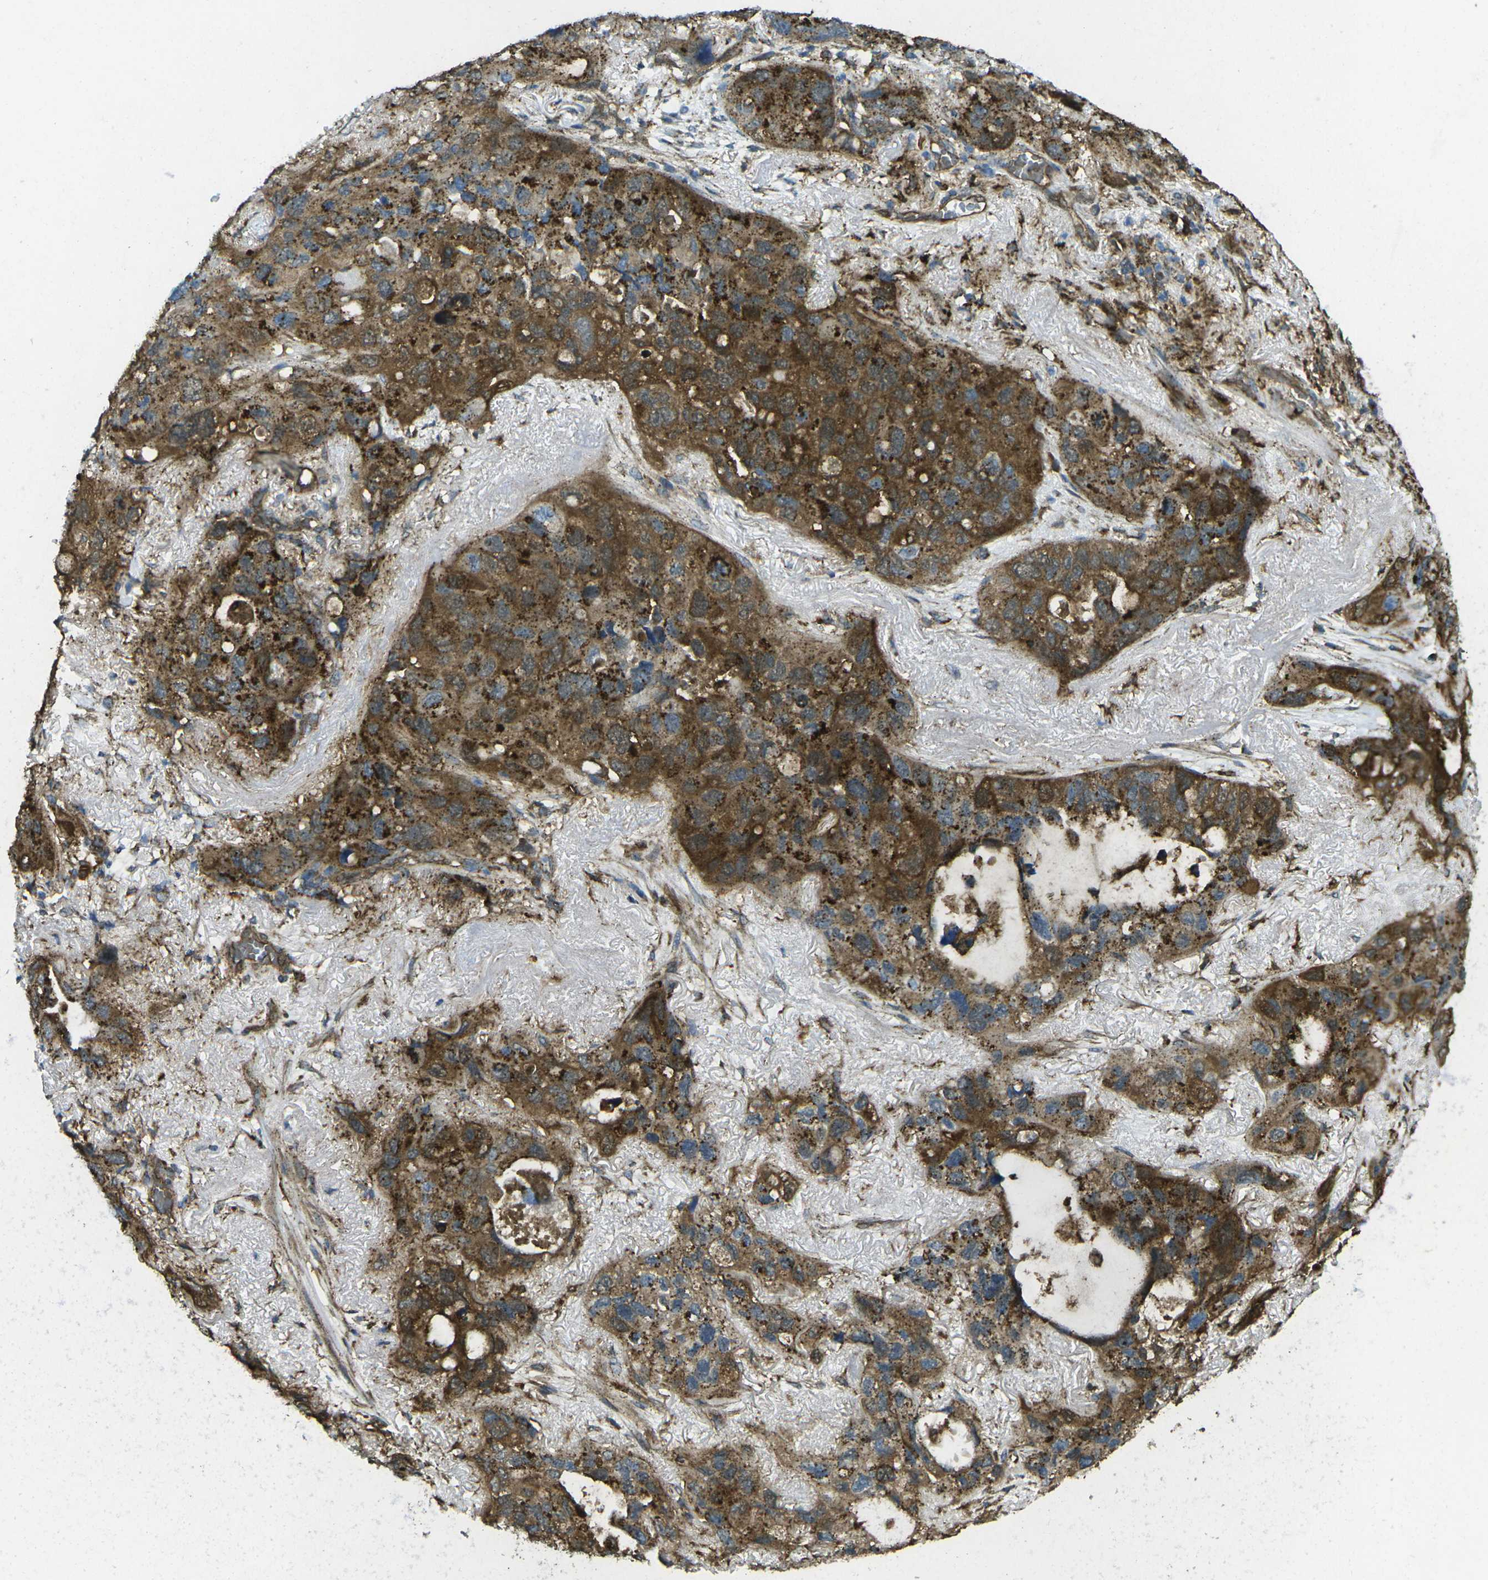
{"staining": {"intensity": "strong", "quantity": ">75%", "location": "cytoplasmic/membranous"}, "tissue": "lung cancer", "cell_type": "Tumor cells", "image_type": "cancer", "snomed": [{"axis": "morphology", "description": "Squamous cell carcinoma, NOS"}, {"axis": "topography", "description": "Lung"}], "caption": "Immunohistochemistry (IHC) (DAB) staining of human lung cancer demonstrates strong cytoplasmic/membranous protein expression in approximately >75% of tumor cells.", "gene": "CHMP3", "patient": {"sex": "female", "age": 73}}